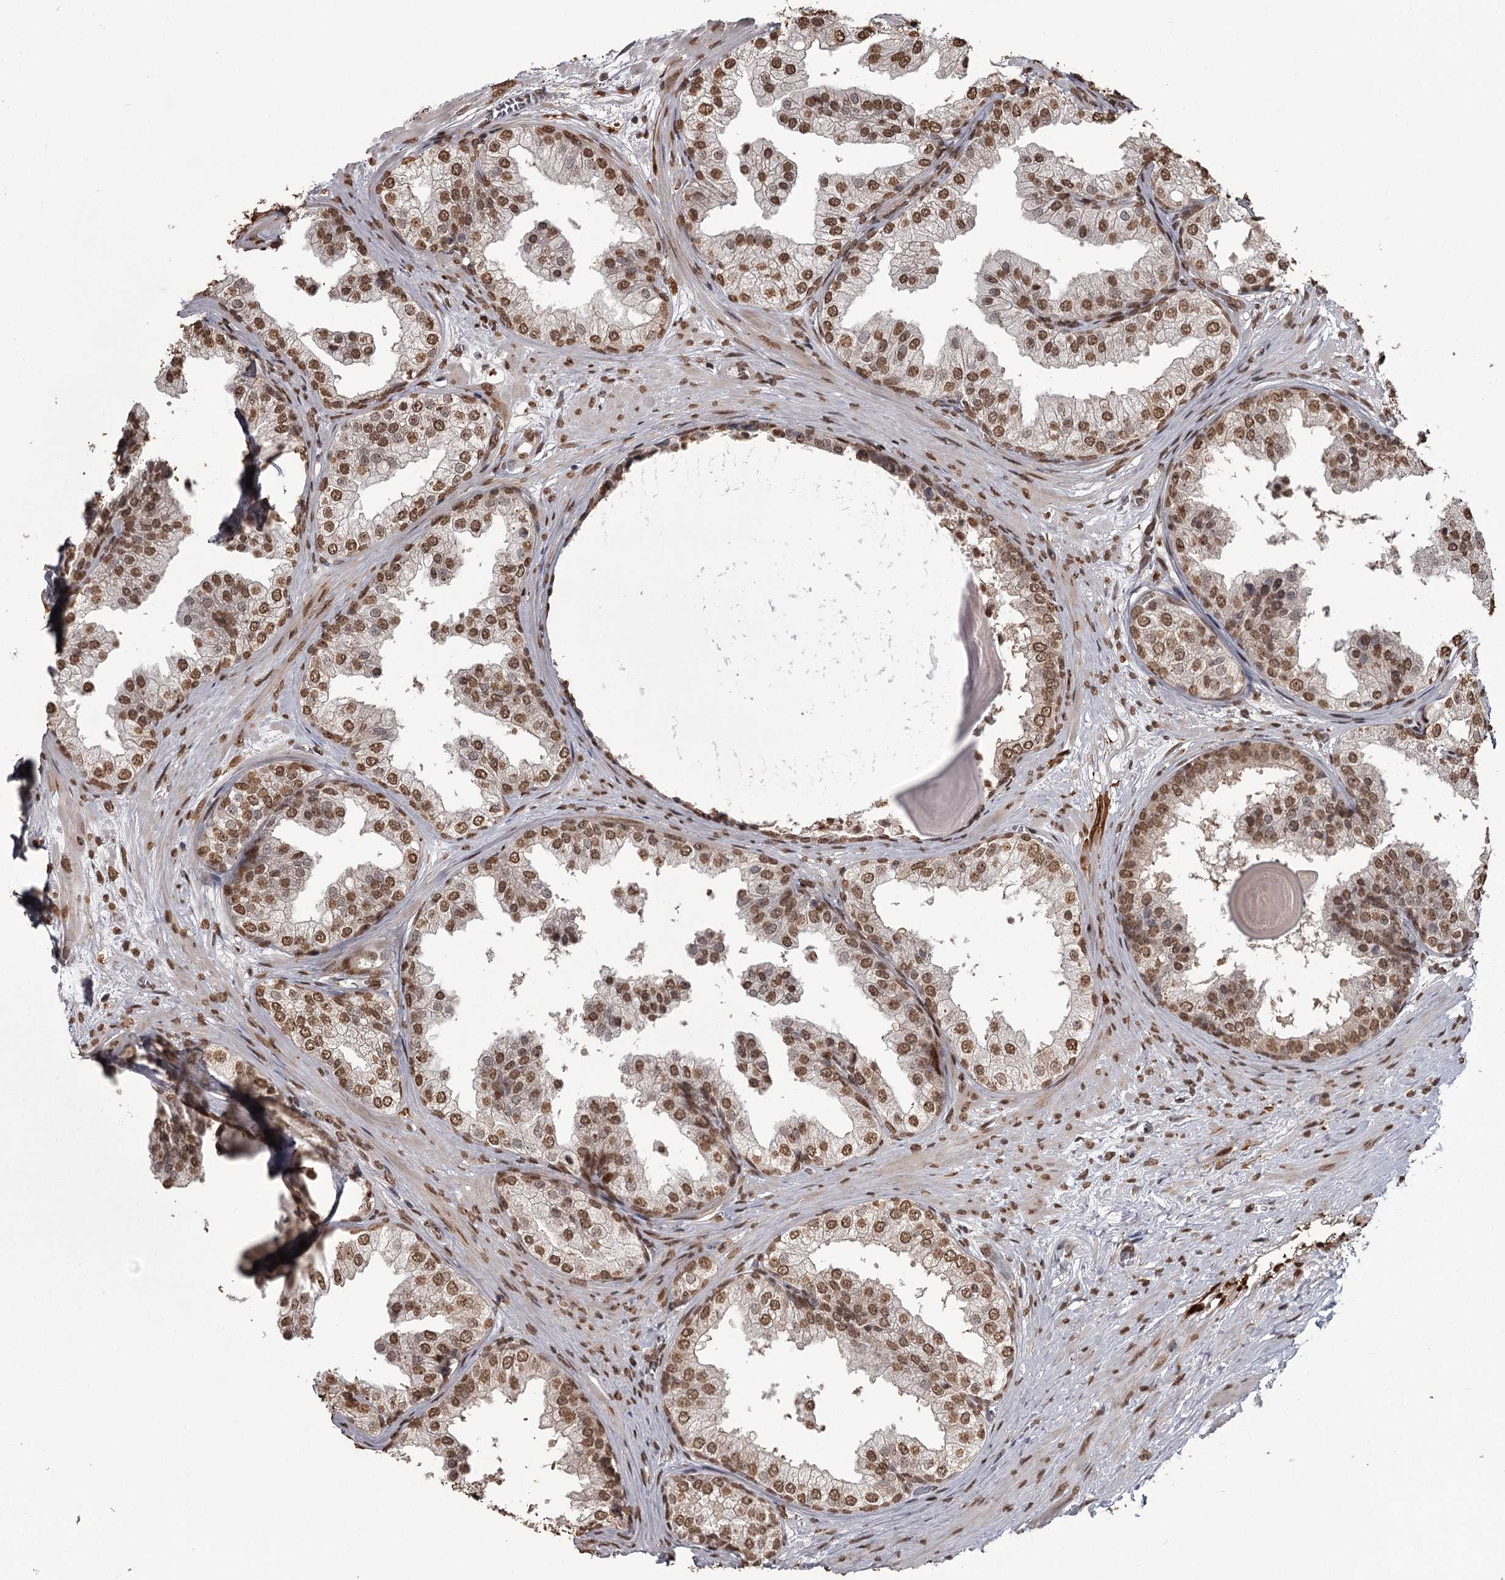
{"staining": {"intensity": "moderate", "quantity": ">75%", "location": "nuclear"}, "tissue": "prostate", "cell_type": "Glandular cells", "image_type": "normal", "snomed": [{"axis": "morphology", "description": "Normal tissue, NOS"}, {"axis": "topography", "description": "Prostate"}], "caption": "The photomicrograph shows immunohistochemical staining of benign prostate. There is moderate nuclear expression is identified in approximately >75% of glandular cells. Using DAB (3,3'-diaminobenzidine) (brown) and hematoxylin (blue) stains, captured at high magnification using brightfield microscopy.", "gene": "THYN1", "patient": {"sex": "male", "age": 48}}